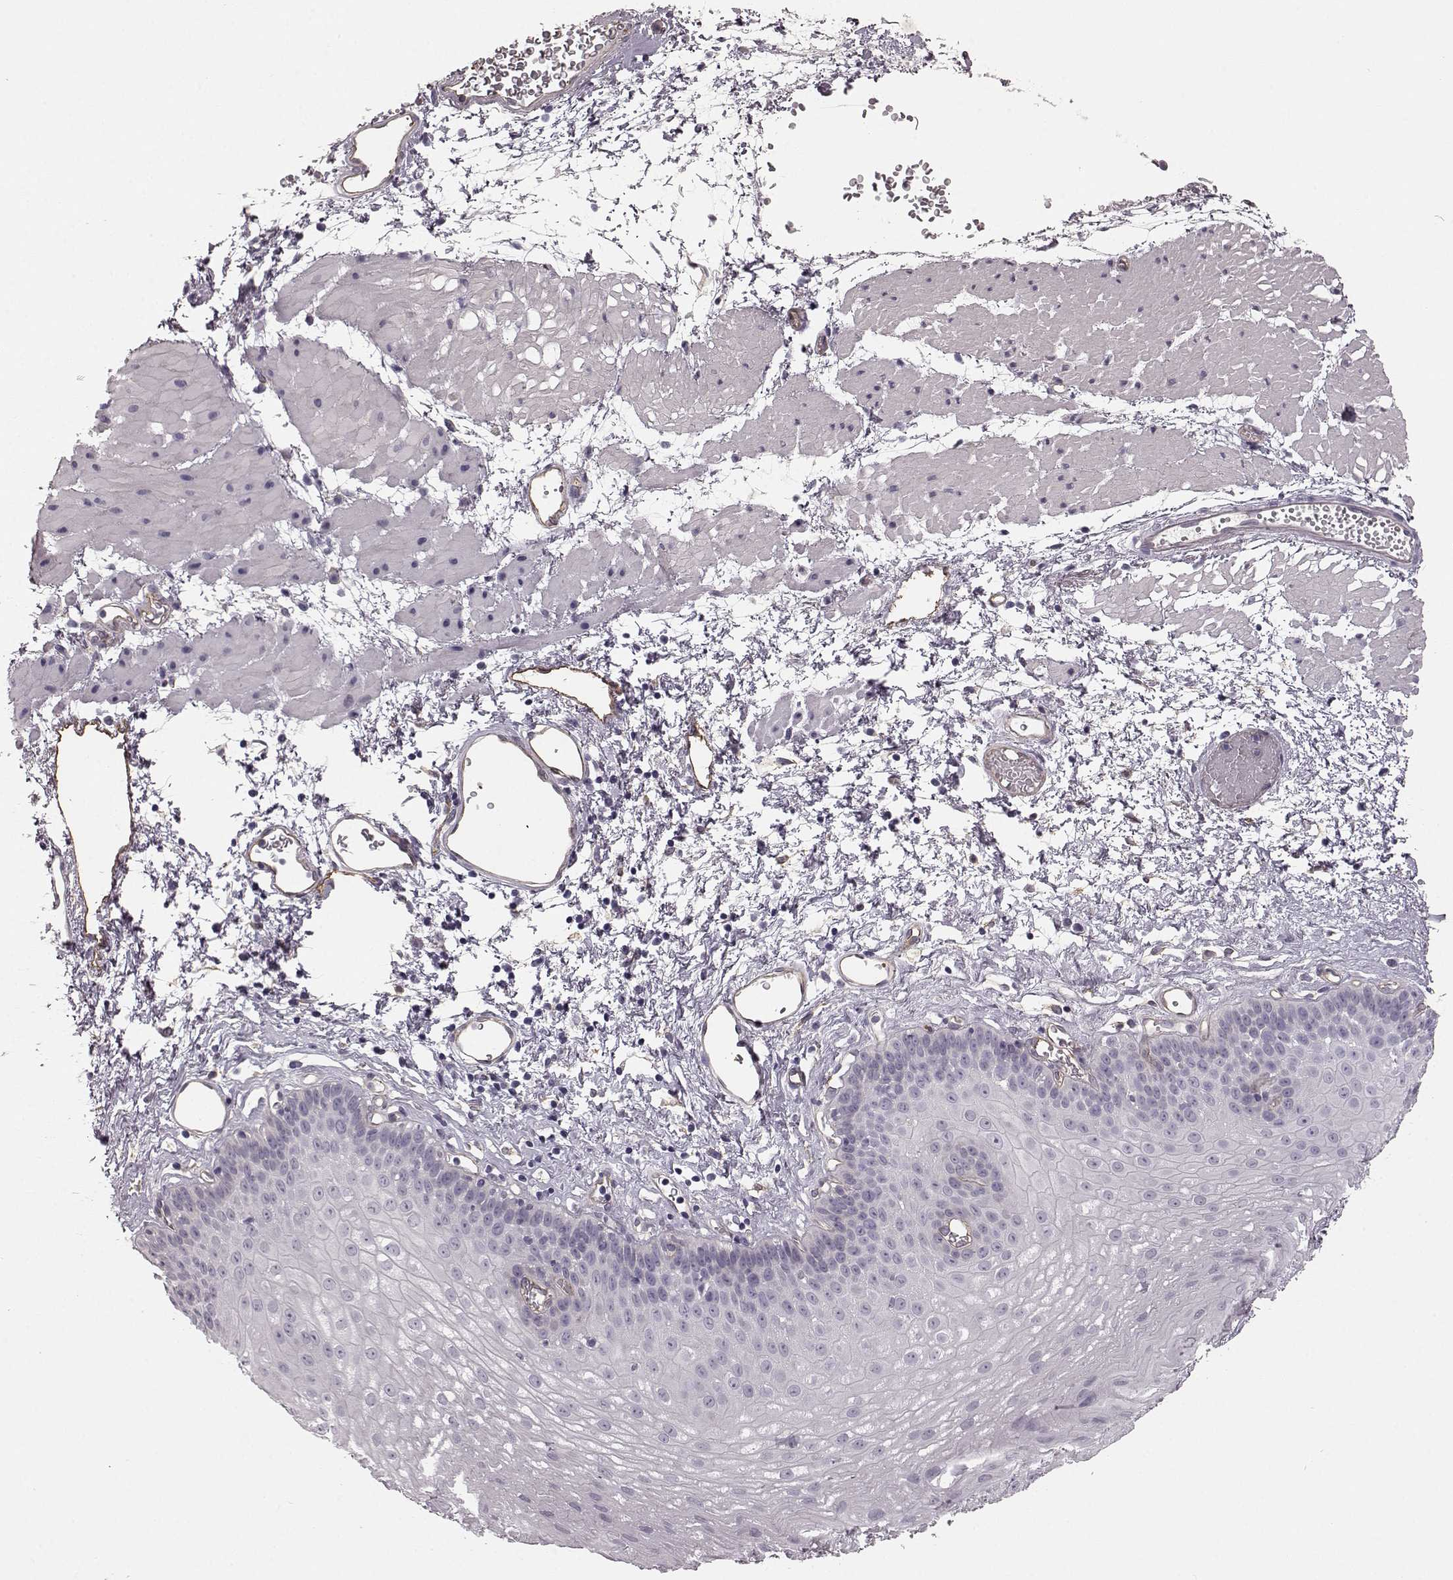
{"staining": {"intensity": "negative", "quantity": "none", "location": "none"}, "tissue": "esophagus", "cell_type": "Squamous epithelial cells", "image_type": "normal", "snomed": [{"axis": "morphology", "description": "Normal tissue, NOS"}, {"axis": "topography", "description": "Esophagus"}], "caption": "Histopathology image shows no protein expression in squamous epithelial cells of benign esophagus. (Brightfield microscopy of DAB (3,3'-diaminobenzidine) immunohistochemistry at high magnification).", "gene": "EIF4E1B", "patient": {"sex": "female", "age": 62}}